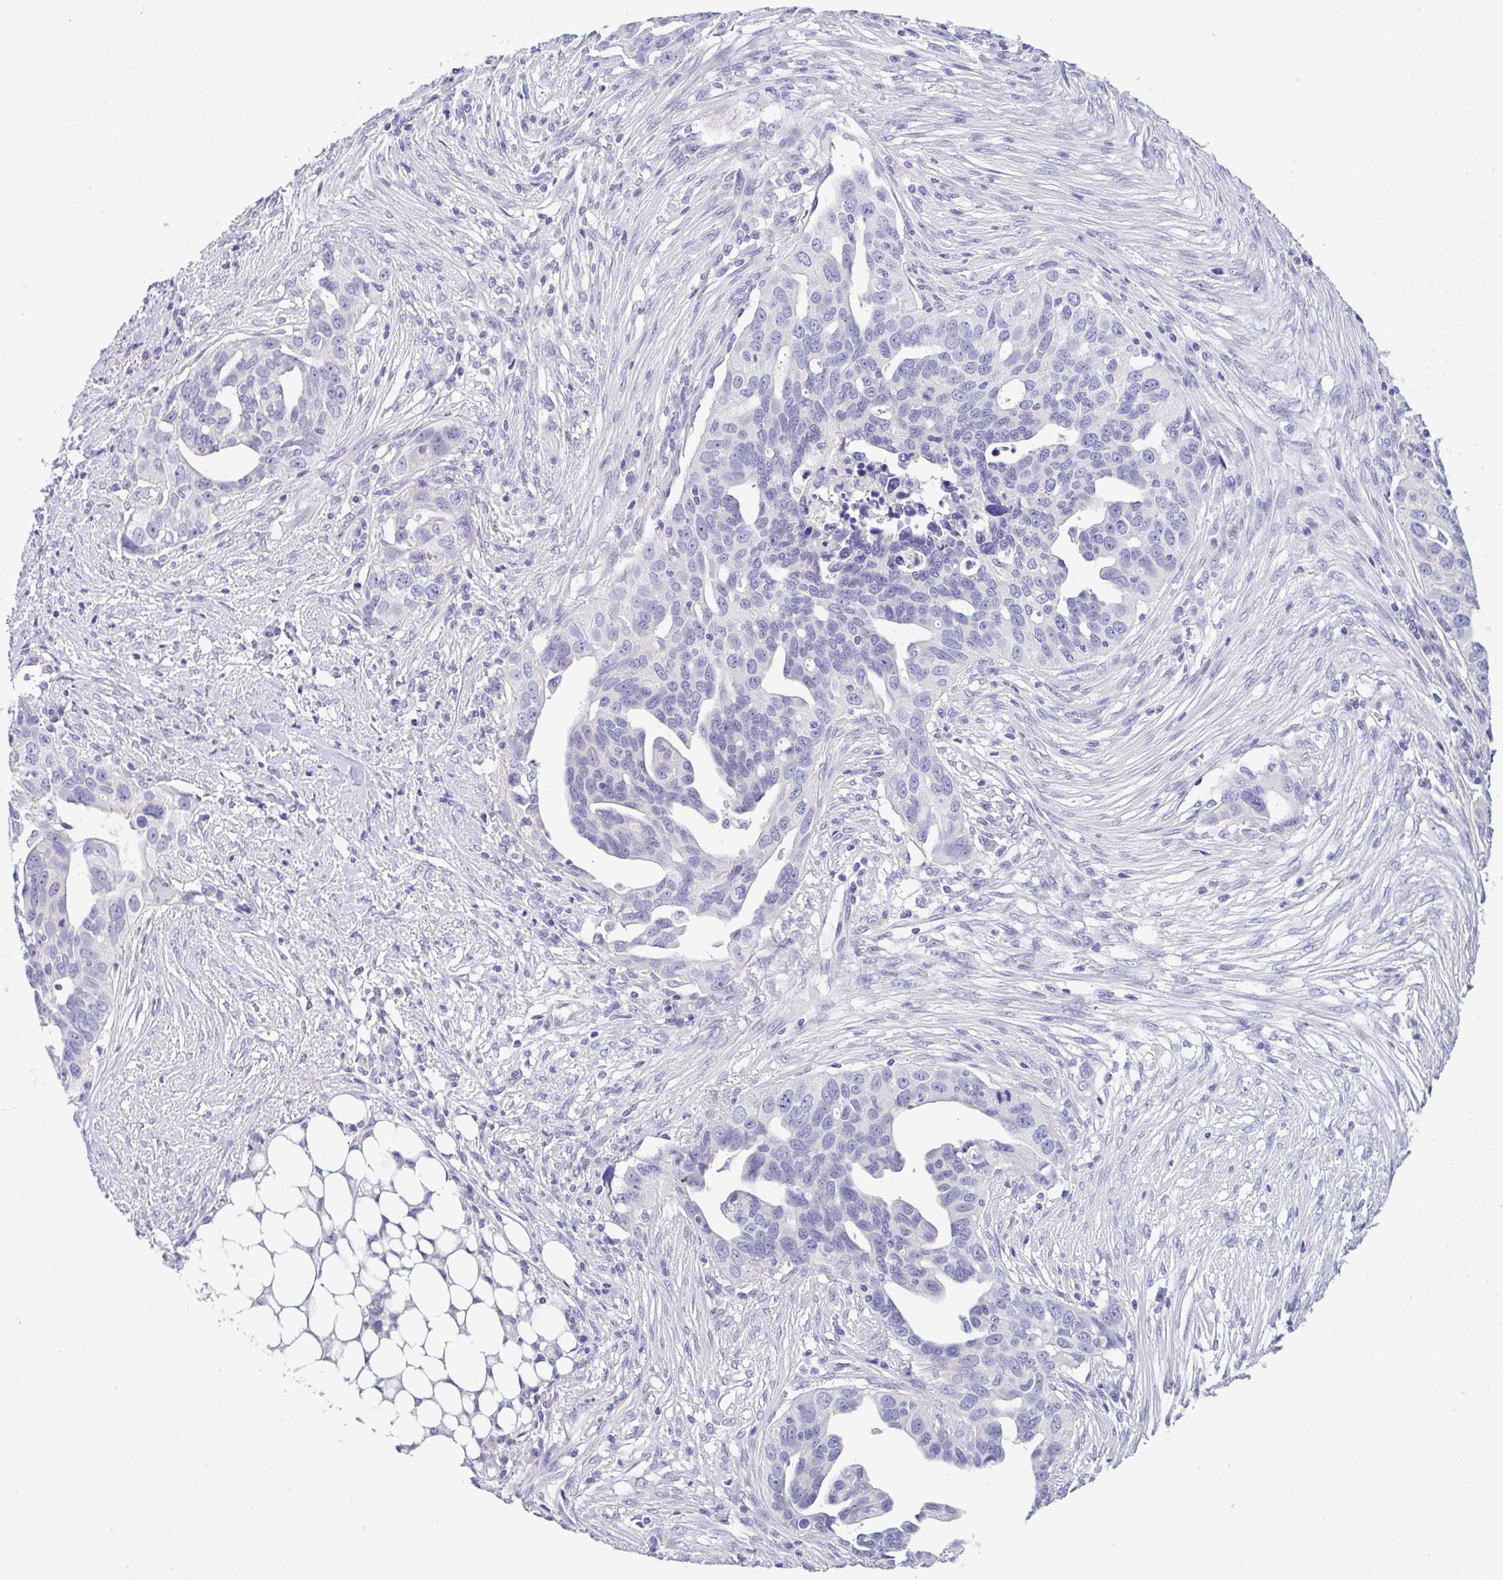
{"staining": {"intensity": "negative", "quantity": "none", "location": "none"}, "tissue": "ovarian cancer", "cell_type": "Tumor cells", "image_type": "cancer", "snomed": [{"axis": "morphology", "description": "Carcinoma, endometroid"}, {"axis": "morphology", "description": "Cystadenocarcinoma, serous, NOS"}, {"axis": "topography", "description": "Ovary"}], "caption": "Histopathology image shows no protein expression in tumor cells of ovarian serous cystadenocarcinoma tissue.", "gene": "SERPINE3", "patient": {"sex": "female", "age": 45}}